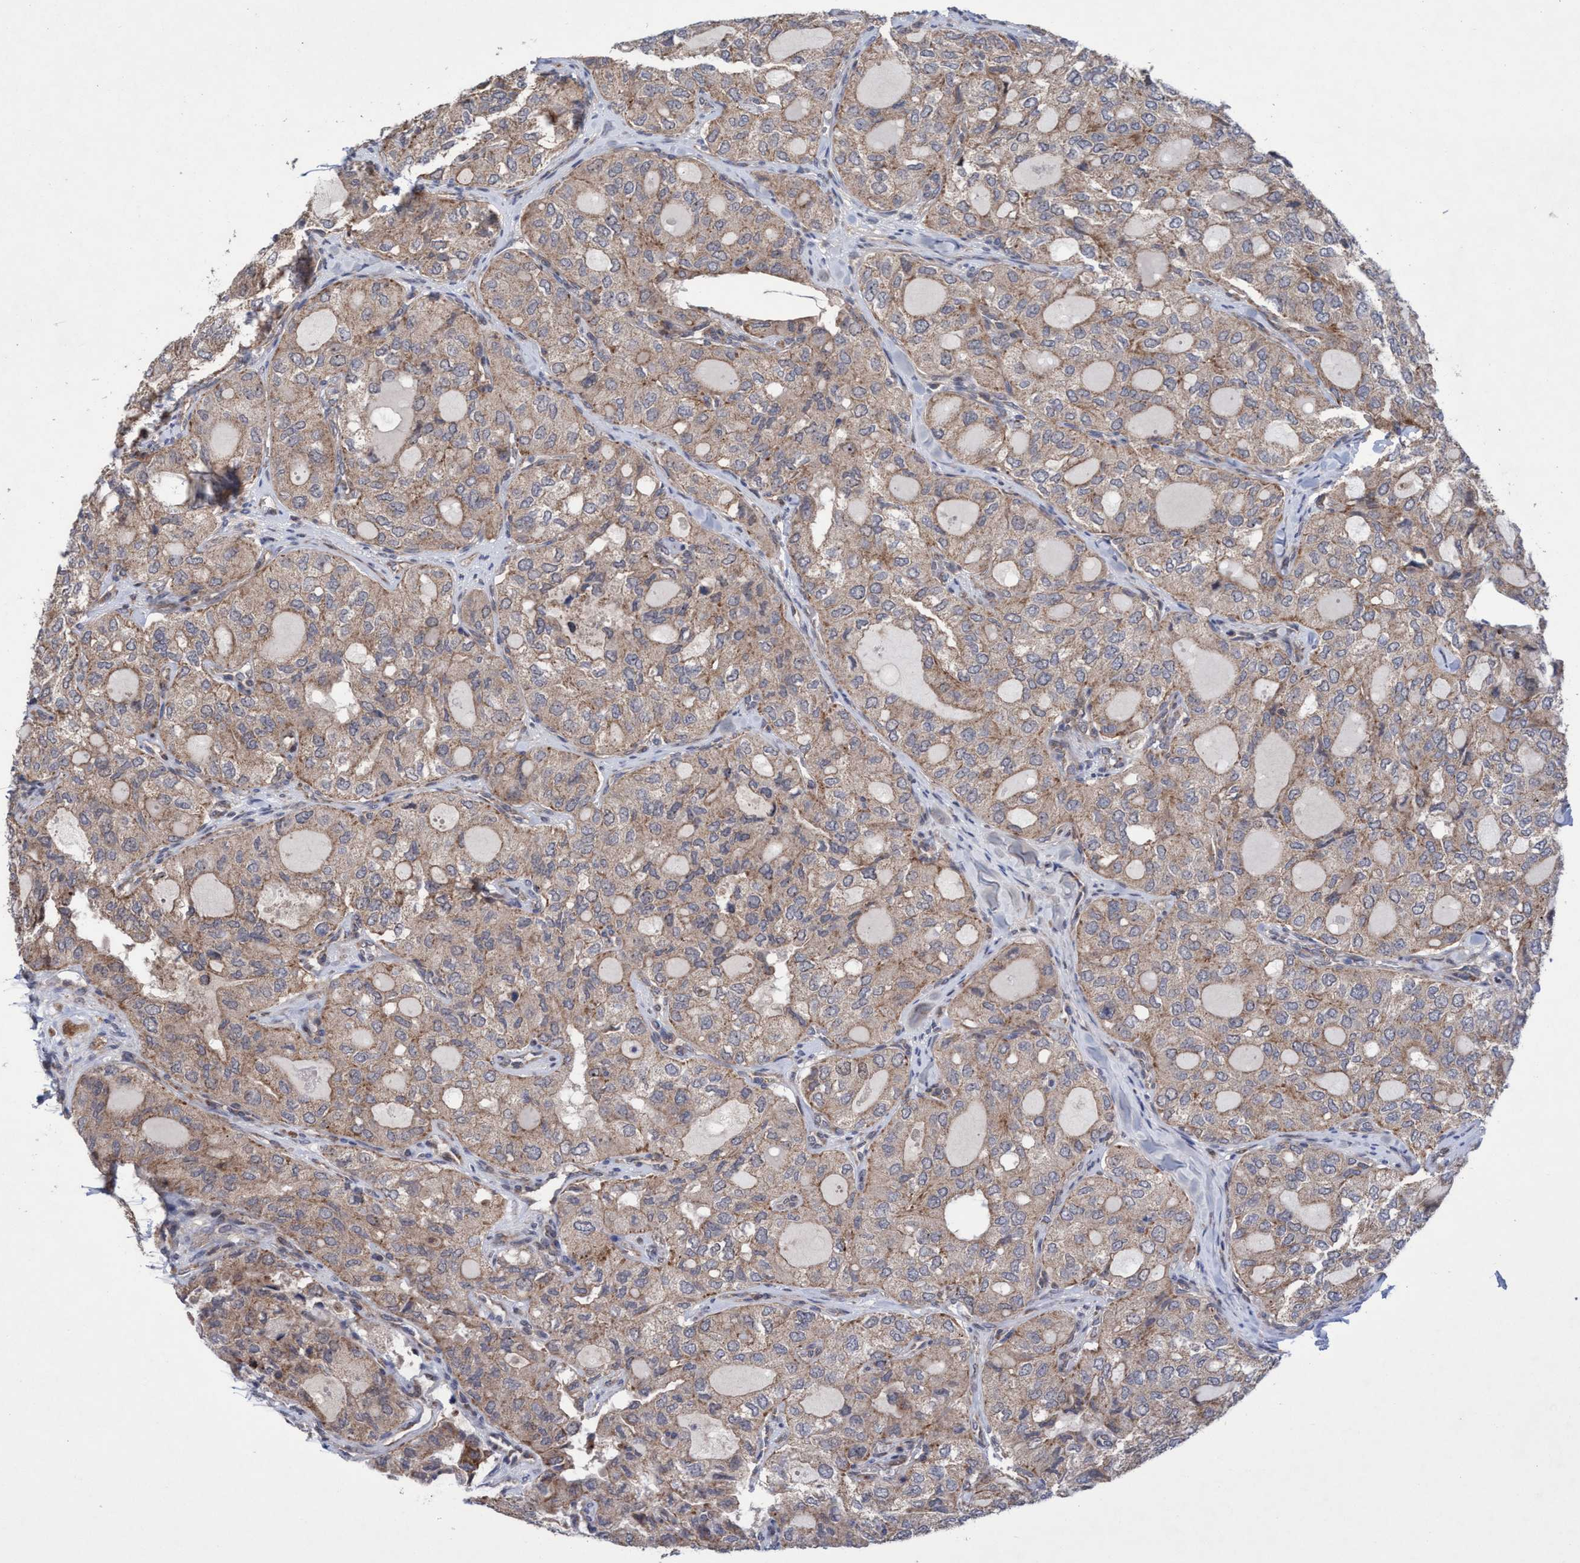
{"staining": {"intensity": "moderate", "quantity": ">75%", "location": "cytoplasmic/membranous"}, "tissue": "thyroid cancer", "cell_type": "Tumor cells", "image_type": "cancer", "snomed": [{"axis": "morphology", "description": "Follicular adenoma carcinoma, NOS"}, {"axis": "topography", "description": "Thyroid gland"}], "caption": "High-magnification brightfield microscopy of thyroid cancer (follicular adenoma carcinoma) stained with DAB (brown) and counterstained with hematoxylin (blue). tumor cells exhibit moderate cytoplasmic/membranous expression is present in approximately>75% of cells.", "gene": "P2RY14", "patient": {"sex": "male", "age": 75}}